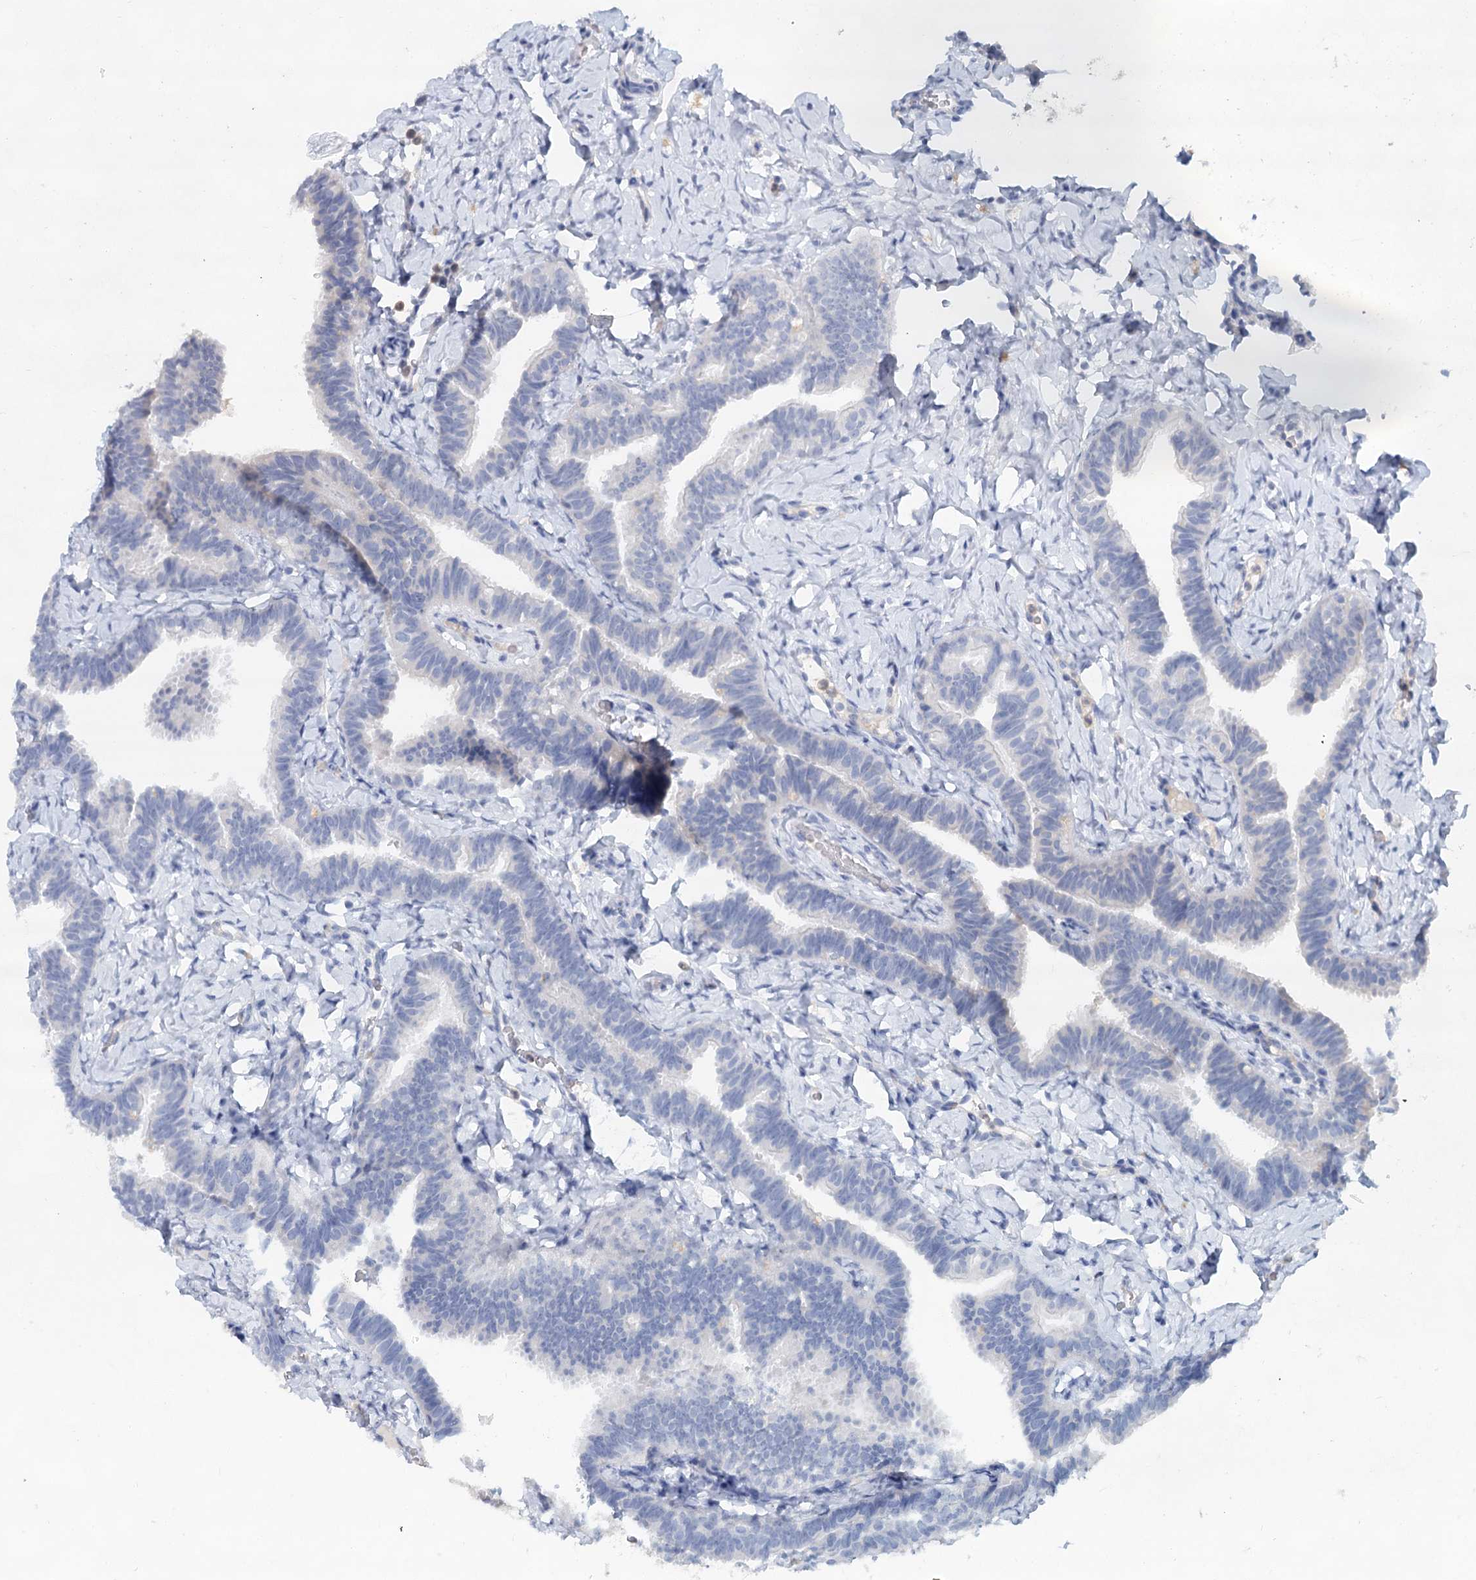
{"staining": {"intensity": "negative", "quantity": "none", "location": "none"}, "tissue": "fallopian tube", "cell_type": "Glandular cells", "image_type": "normal", "snomed": [{"axis": "morphology", "description": "Normal tissue, NOS"}, {"axis": "topography", "description": "Fallopian tube"}], "caption": "Fallopian tube stained for a protein using immunohistochemistry reveals no staining glandular cells.", "gene": "MYL6B", "patient": {"sex": "female", "age": 65}}